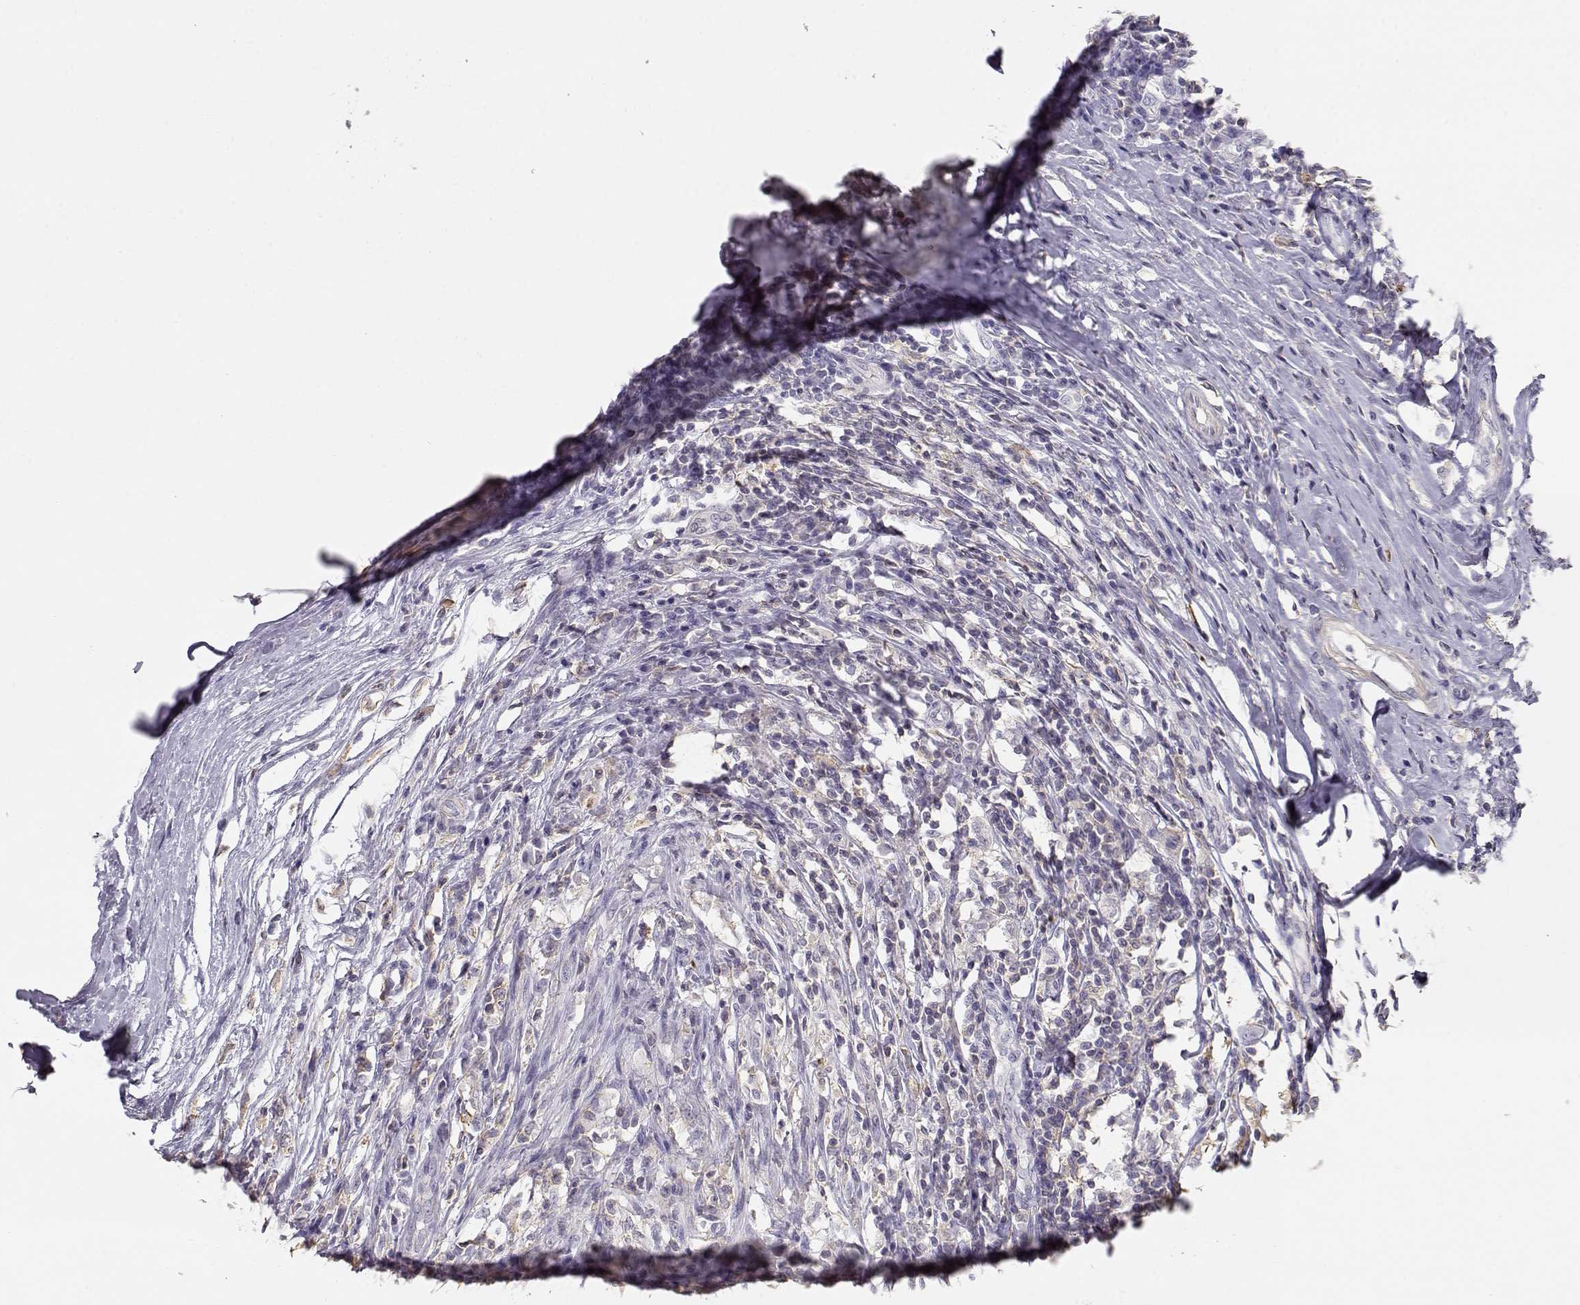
{"staining": {"intensity": "negative", "quantity": "none", "location": "none"}, "tissue": "melanoma", "cell_type": "Tumor cells", "image_type": "cancer", "snomed": [{"axis": "morphology", "description": "Malignant melanoma, NOS"}, {"axis": "topography", "description": "Skin"}], "caption": "The image shows no staining of tumor cells in melanoma. (Brightfield microscopy of DAB (3,3'-diaminobenzidine) immunohistochemistry (IHC) at high magnification).", "gene": "DAPL1", "patient": {"sex": "female", "age": 91}}